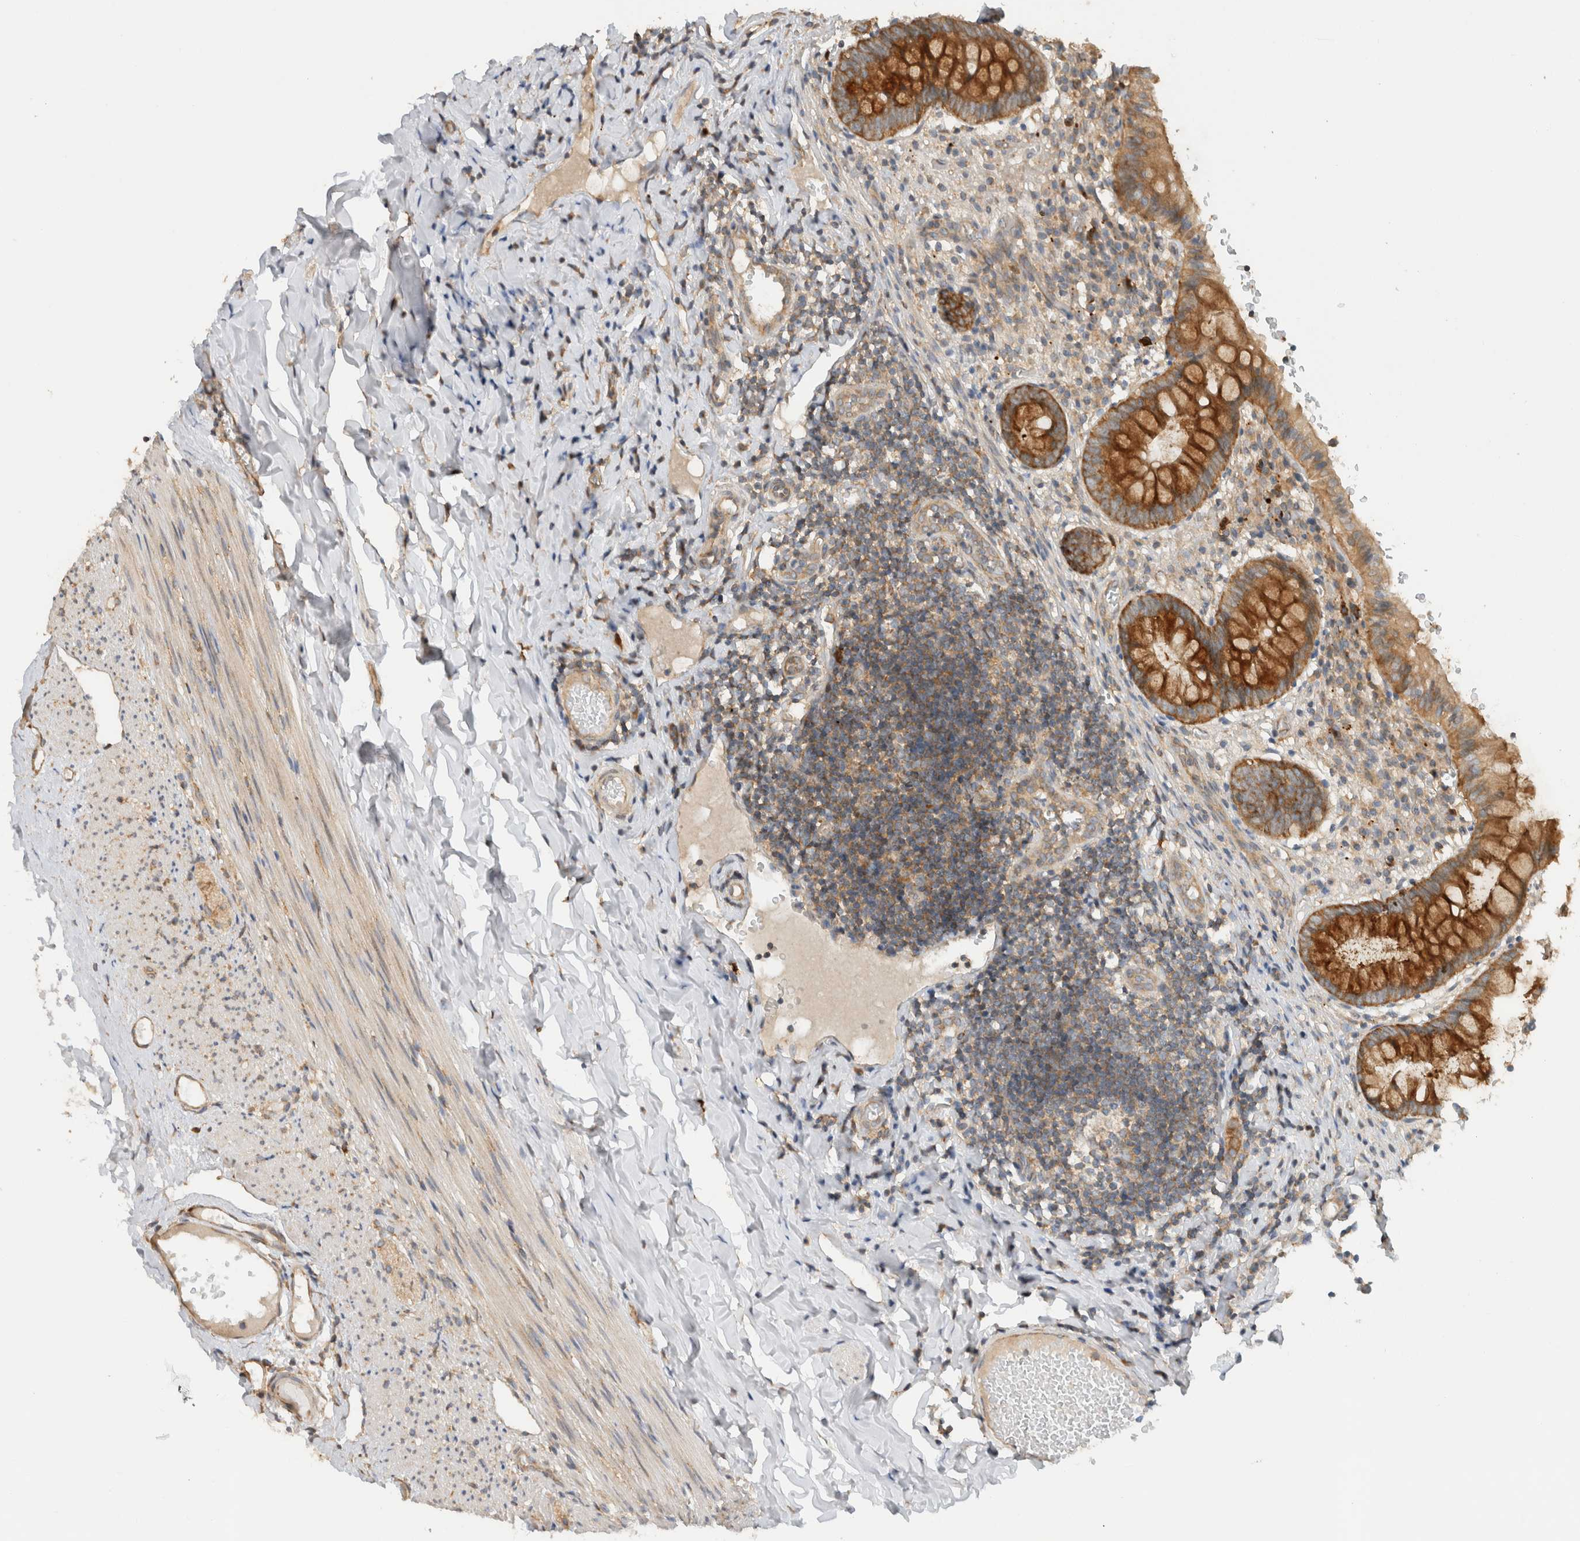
{"staining": {"intensity": "strong", "quantity": ">75%", "location": "cytoplasmic/membranous"}, "tissue": "appendix", "cell_type": "Glandular cells", "image_type": "normal", "snomed": [{"axis": "morphology", "description": "Normal tissue, NOS"}, {"axis": "topography", "description": "Appendix"}], "caption": "A brown stain shows strong cytoplasmic/membranous staining of a protein in glandular cells of normal human appendix.", "gene": "PUM1", "patient": {"sex": "male", "age": 8}}